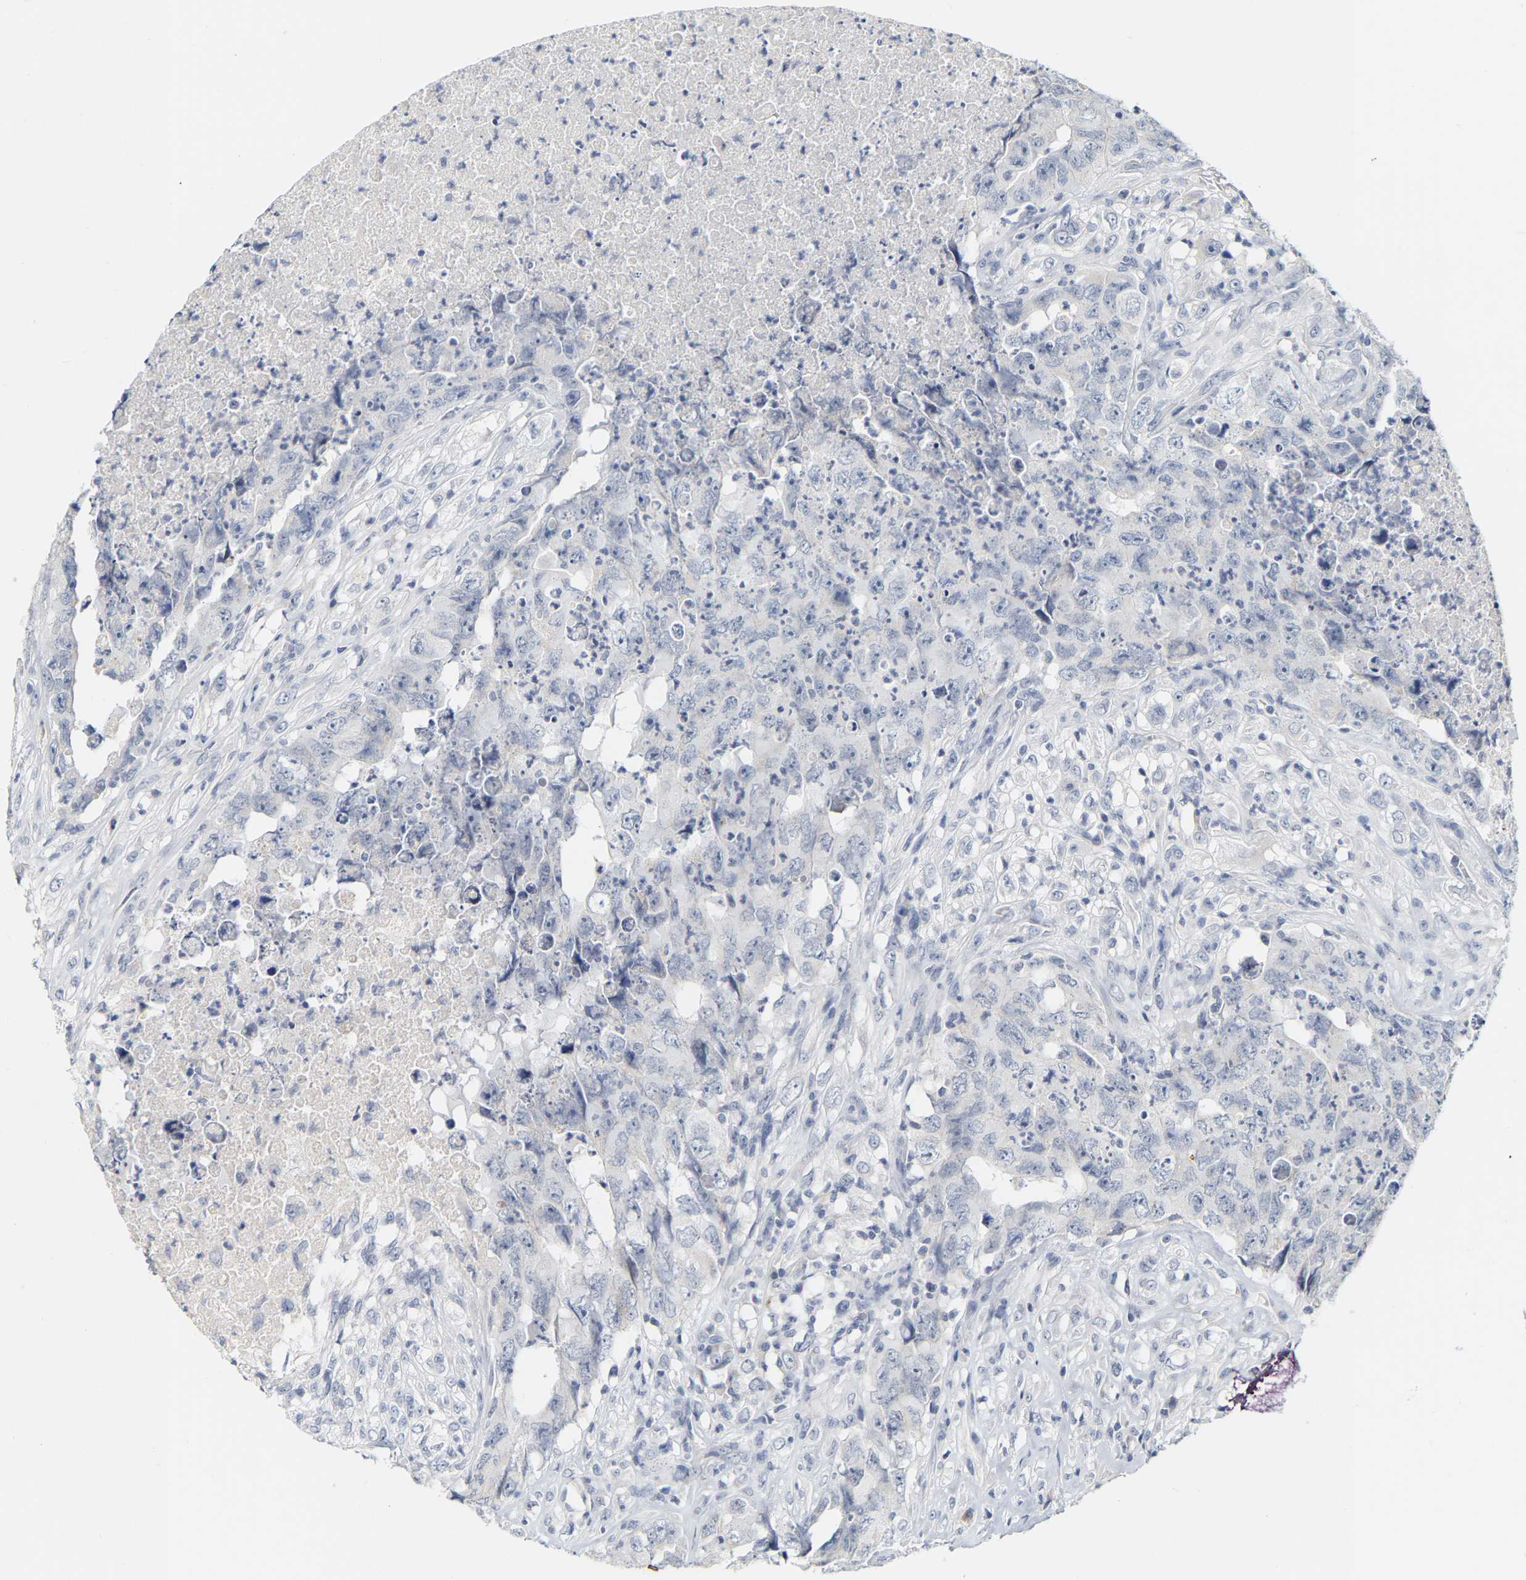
{"staining": {"intensity": "negative", "quantity": "none", "location": "none"}, "tissue": "testis cancer", "cell_type": "Tumor cells", "image_type": "cancer", "snomed": [{"axis": "morphology", "description": "Carcinoma, Embryonal, NOS"}, {"axis": "topography", "description": "Testis"}], "caption": "Protein analysis of testis cancer exhibits no significant expression in tumor cells.", "gene": "KRT76", "patient": {"sex": "male", "age": 32}}